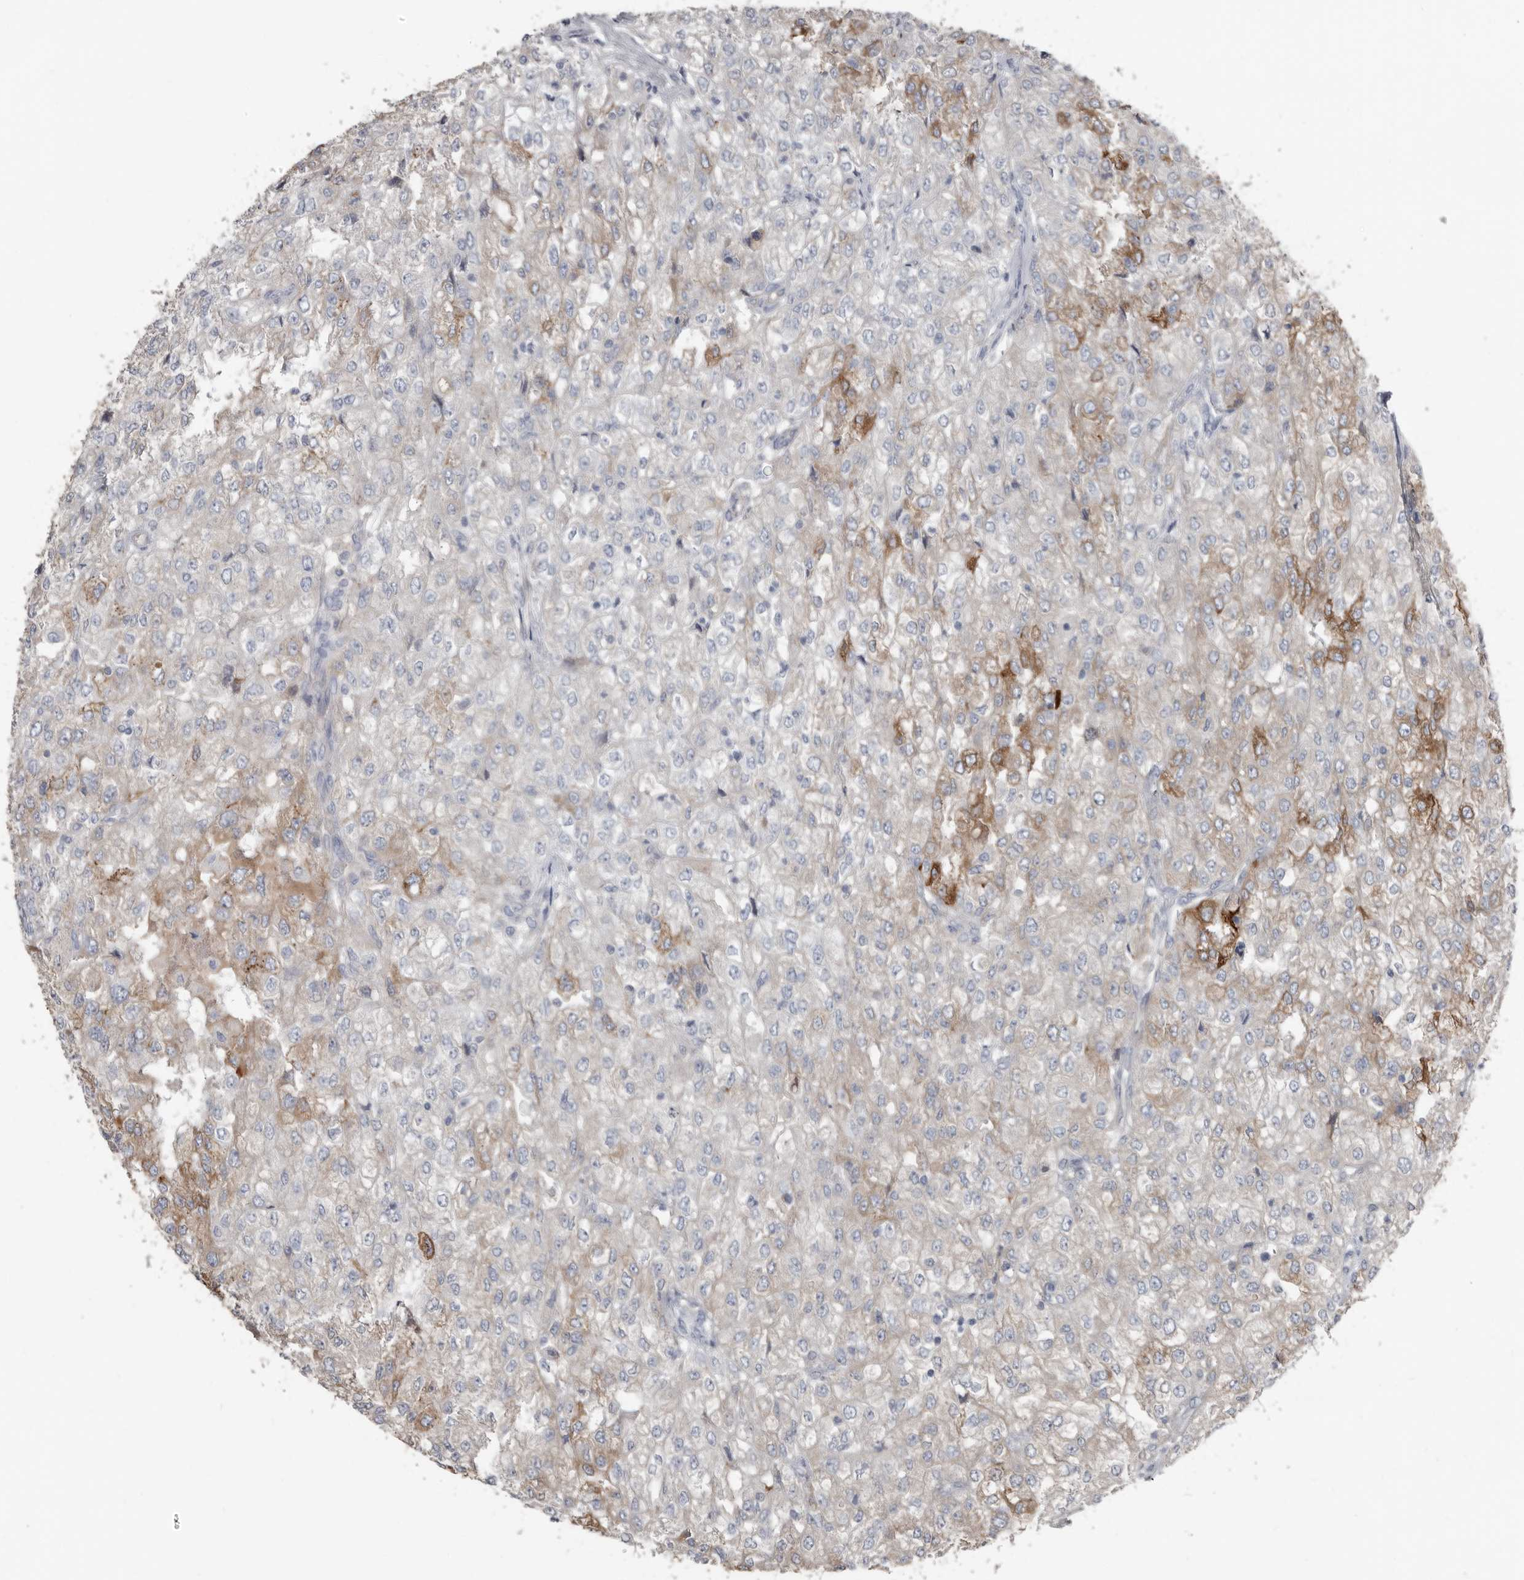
{"staining": {"intensity": "moderate", "quantity": "<25%", "location": "cytoplasmic/membranous"}, "tissue": "renal cancer", "cell_type": "Tumor cells", "image_type": "cancer", "snomed": [{"axis": "morphology", "description": "Adenocarcinoma, NOS"}, {"axis": "topography", "description": "Kidney"}], "caption": "This is a photomicrograph of IHC staining of renal adenocarcinoma, which shows moderate positivity in the cytoplasmic/membranous of tumor cells.", "gene": "ZNF114", "patient": {"sex": "female", "age": 54}}